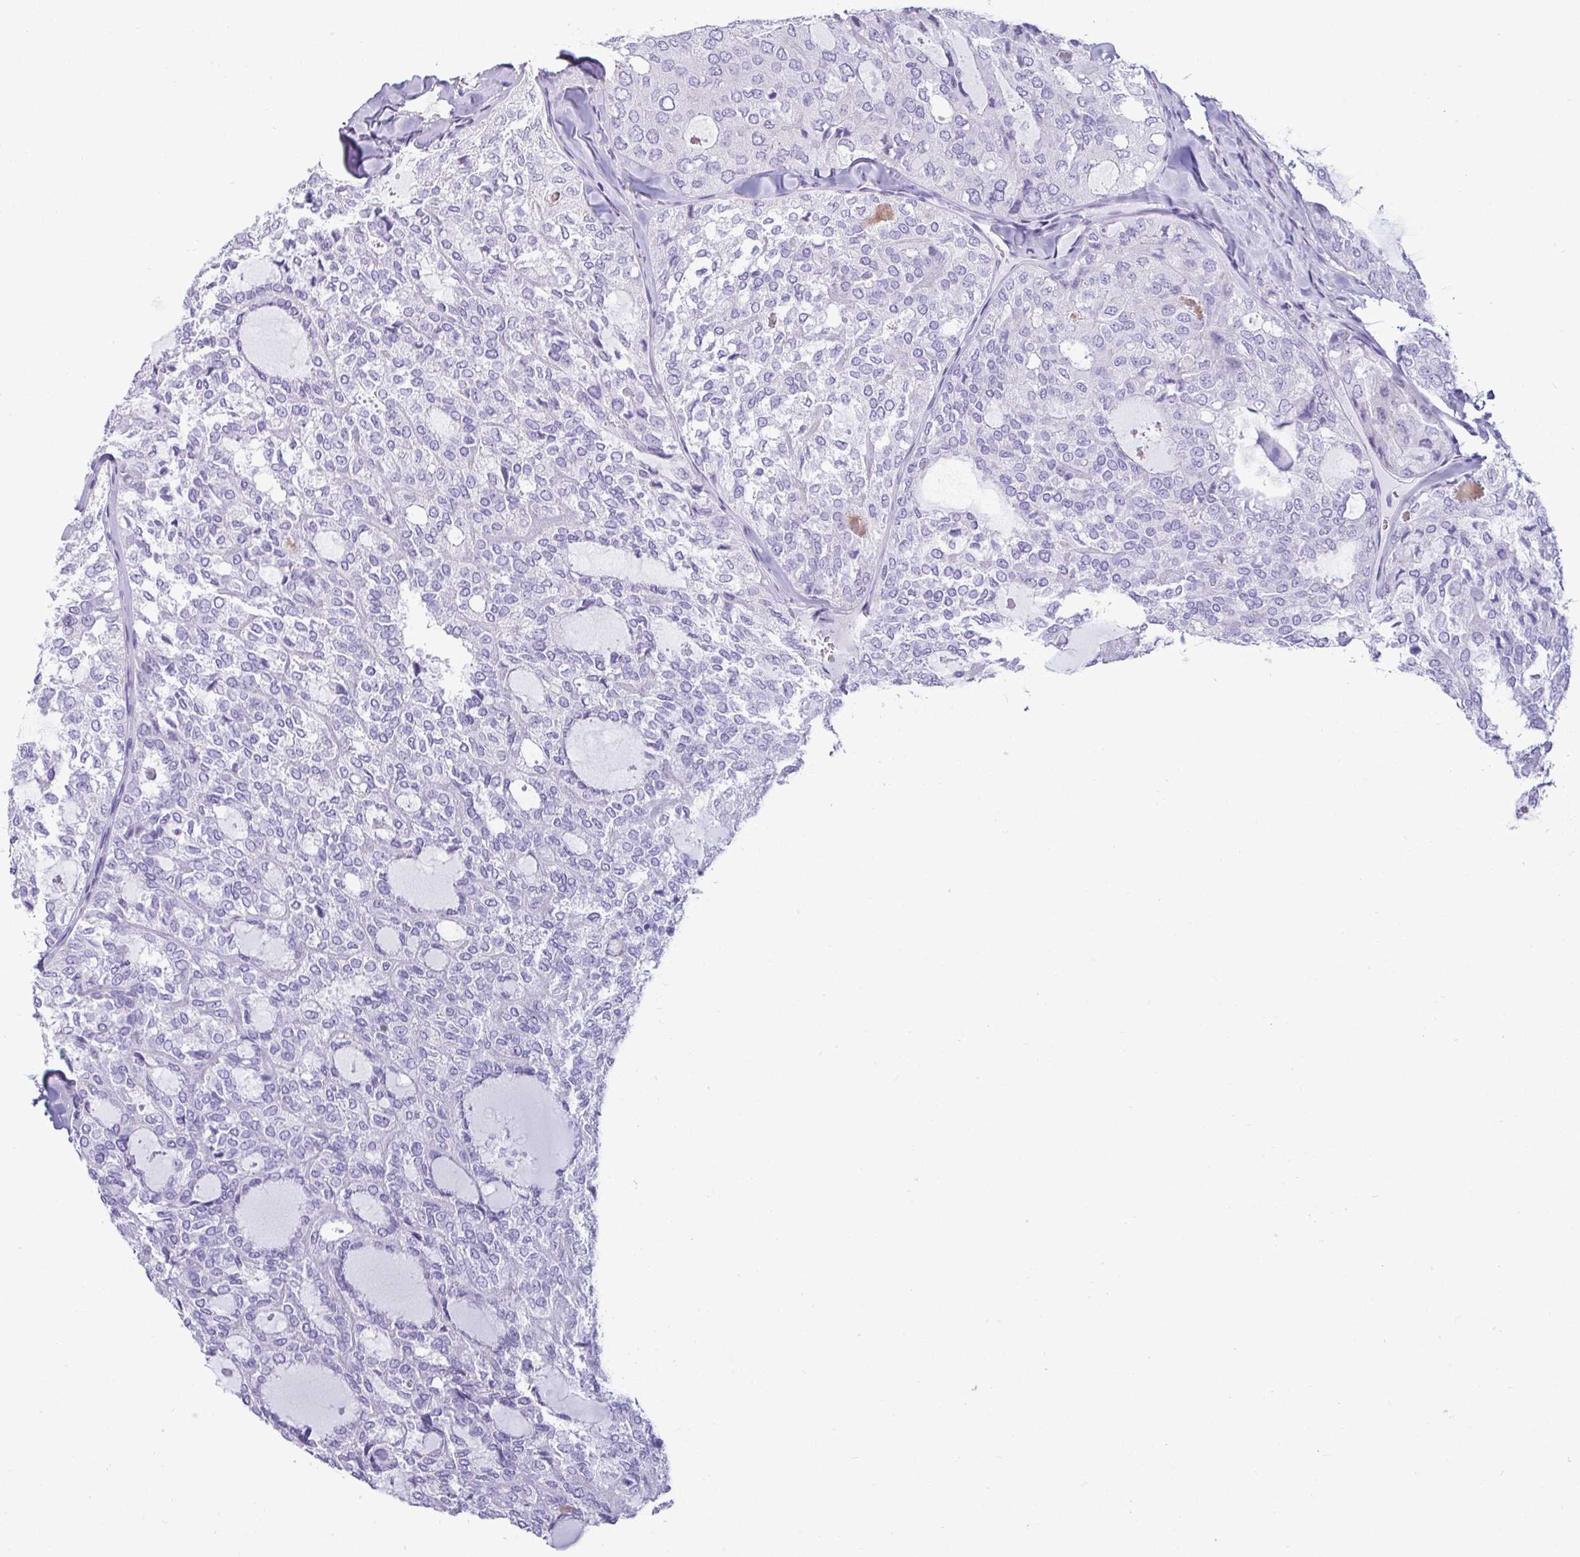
{"staining": {"intensity": "negative", "quantity": "none", "location": "none"}, "tissue": "thyroid cancer", "cell_type": "Tumor cells", "image_type": "cancer", "snomed": [{"axis": "morphology", "description": "Follicular adenoma carcinoma, NOS"}, {"axis": "topography", "description": "Thyroid gland"}], "caption": "Tumor cells are negative for protein expression in human thyroid cancer (follicular adenoma carcinoma). (IHC, brightfield microscopy, high magnification).", "gene": "VCY1B", "patient": {"sex": "male", "age": 75}}